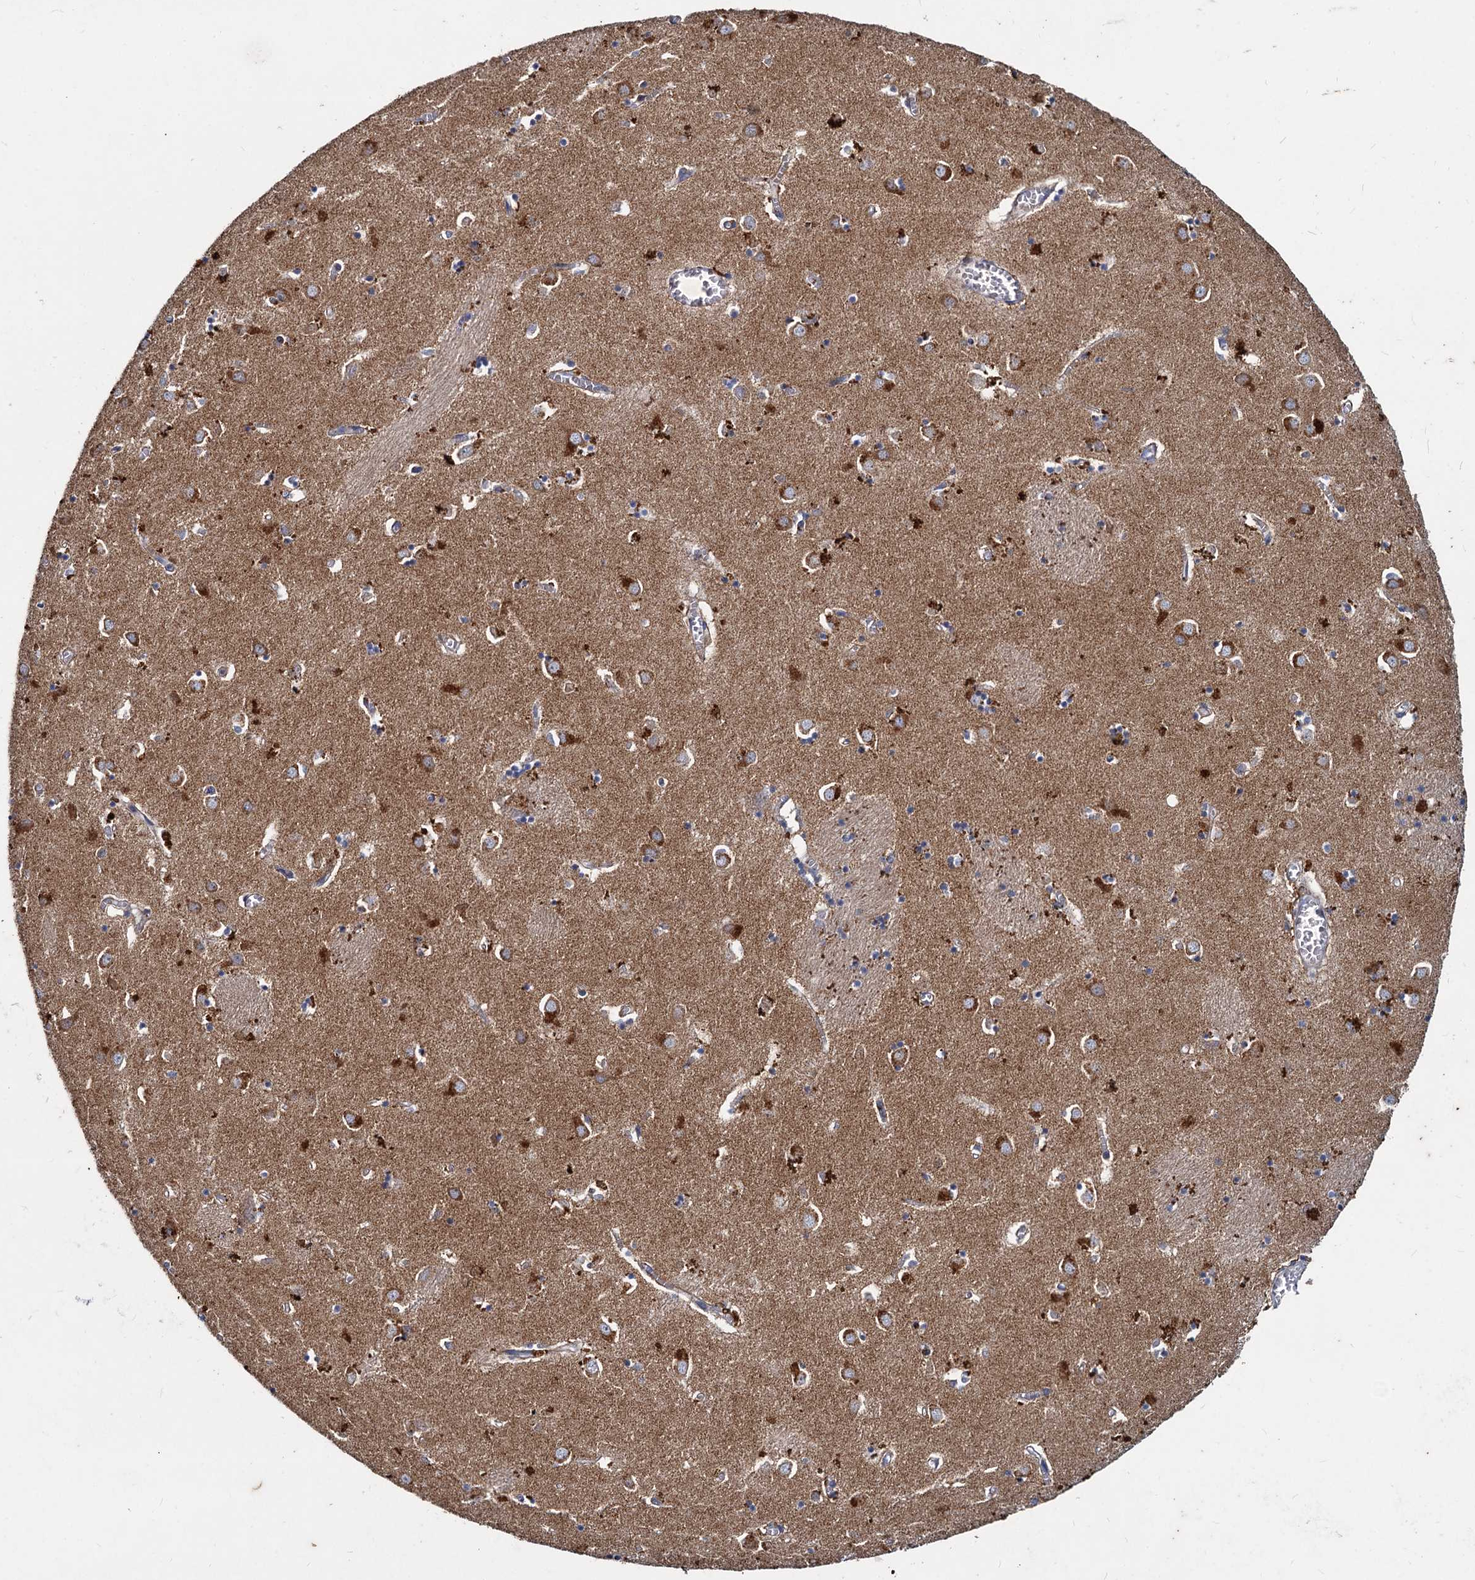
{"staining": {"intensity": "weak", "quantity": "<25%", "location": "cytoplasmic/membranous"}, "tissue": "caudate", "cell_type": "Glial cells", "image_type": "normal", "snomed": [{"axis": "morphology", "description": "Normal tissue, NOS"}, {"axis": "topography", "description": "Lateral ventricle wall"}], "caption": "The histopathology image exhibits no staining of glial cells in unremarkable caudate.", "gene": "AGBL4", "patient": {"sex": "male", "age": 70}}